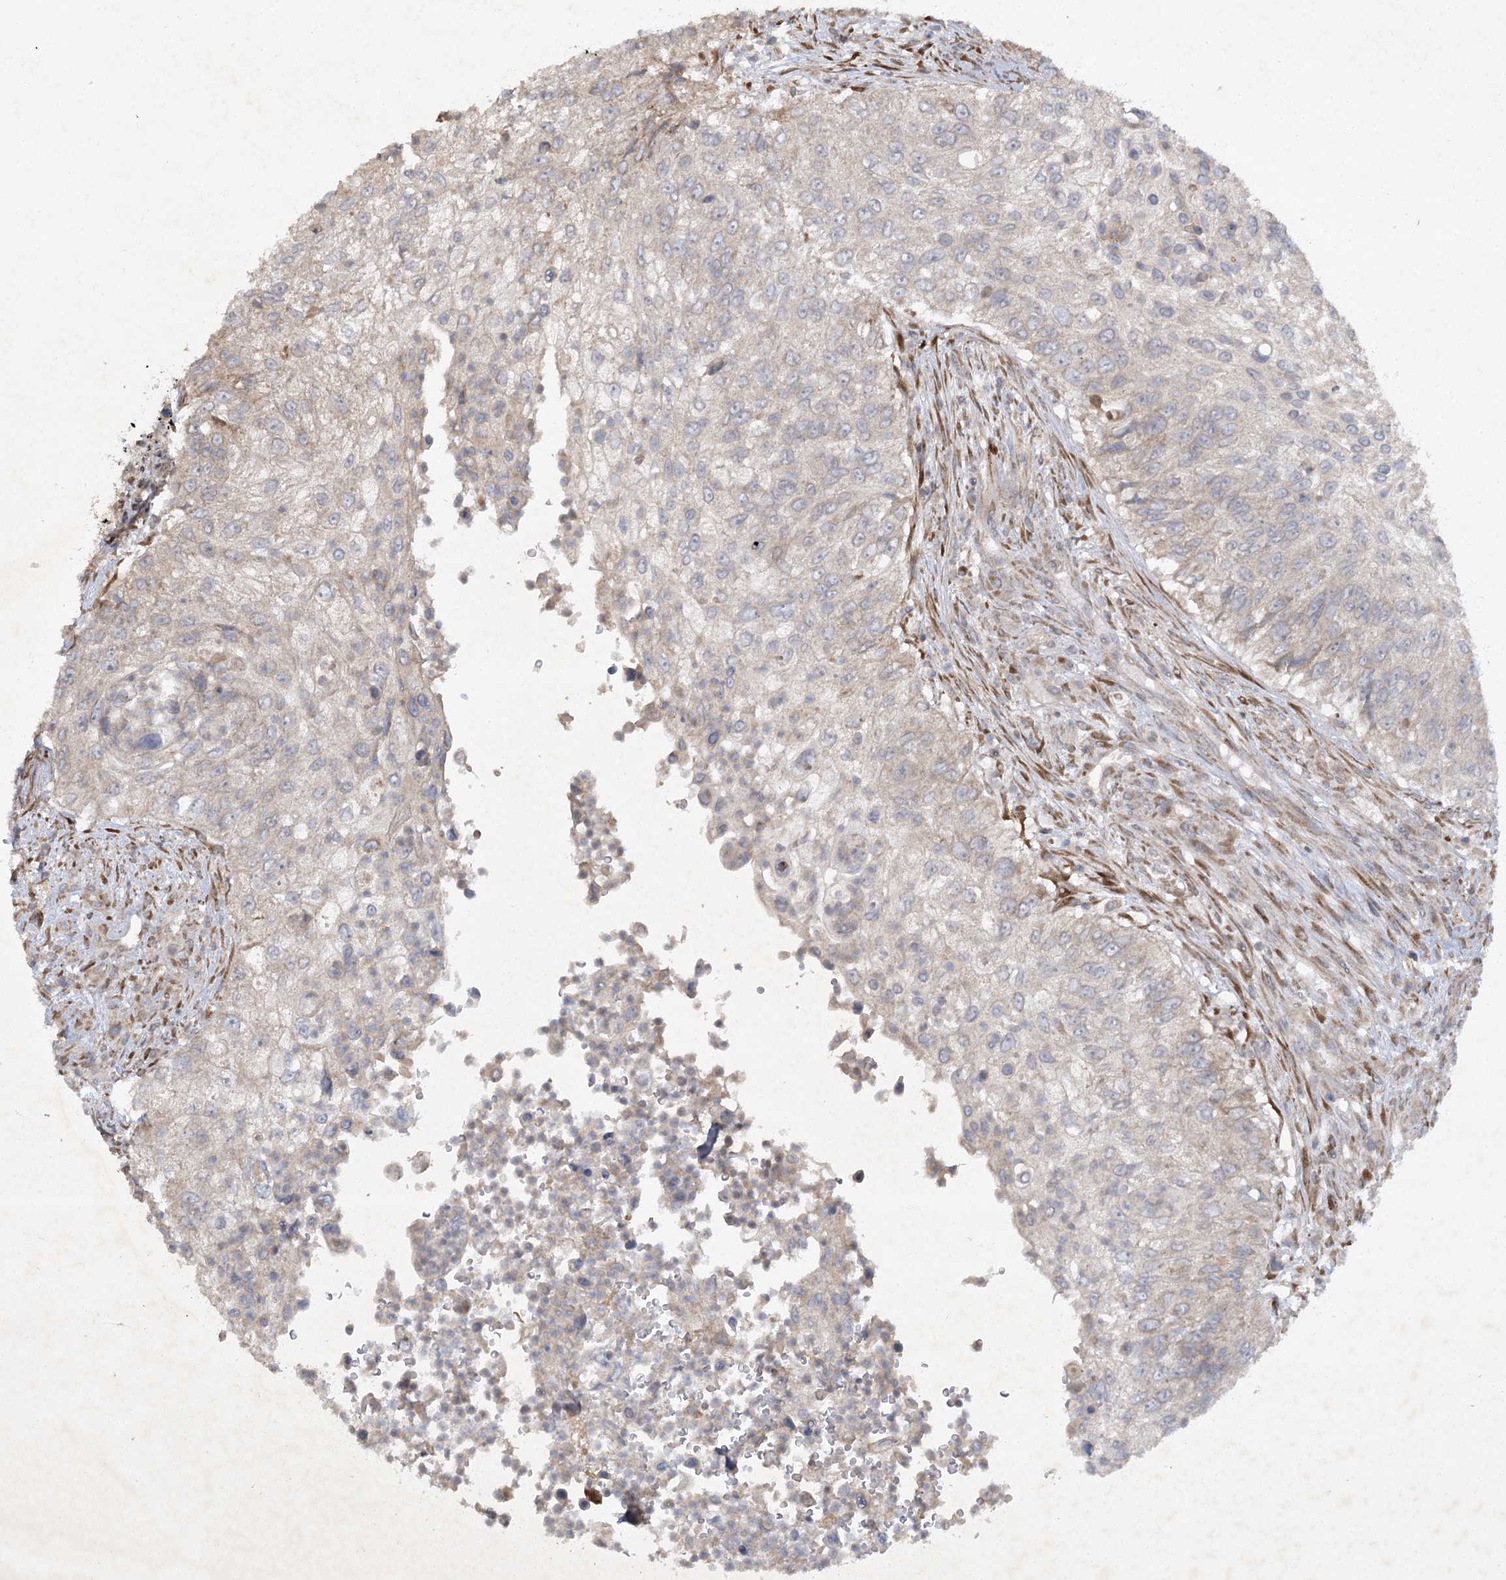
{"staining": {"intensity": "weak", "quantity": "<25%", "location": "cytoplasmic/membranous"}, "tissue": "urothelial cancer", "cell_type": "Tumor cells", "image_type": "cancer", "snomed": [{"axis": "morphology", "description": "Urothelial carcinoma, High grade"}, {"axis": "topography", "description": "Urinary bladder"}], "caption": "Urothelial cancer was stained to show a protein in brown. There is no significant positivity in tumor cells.", "gene": "TRAF3IP1", "patient": {"sex": "female", "age": 60}}